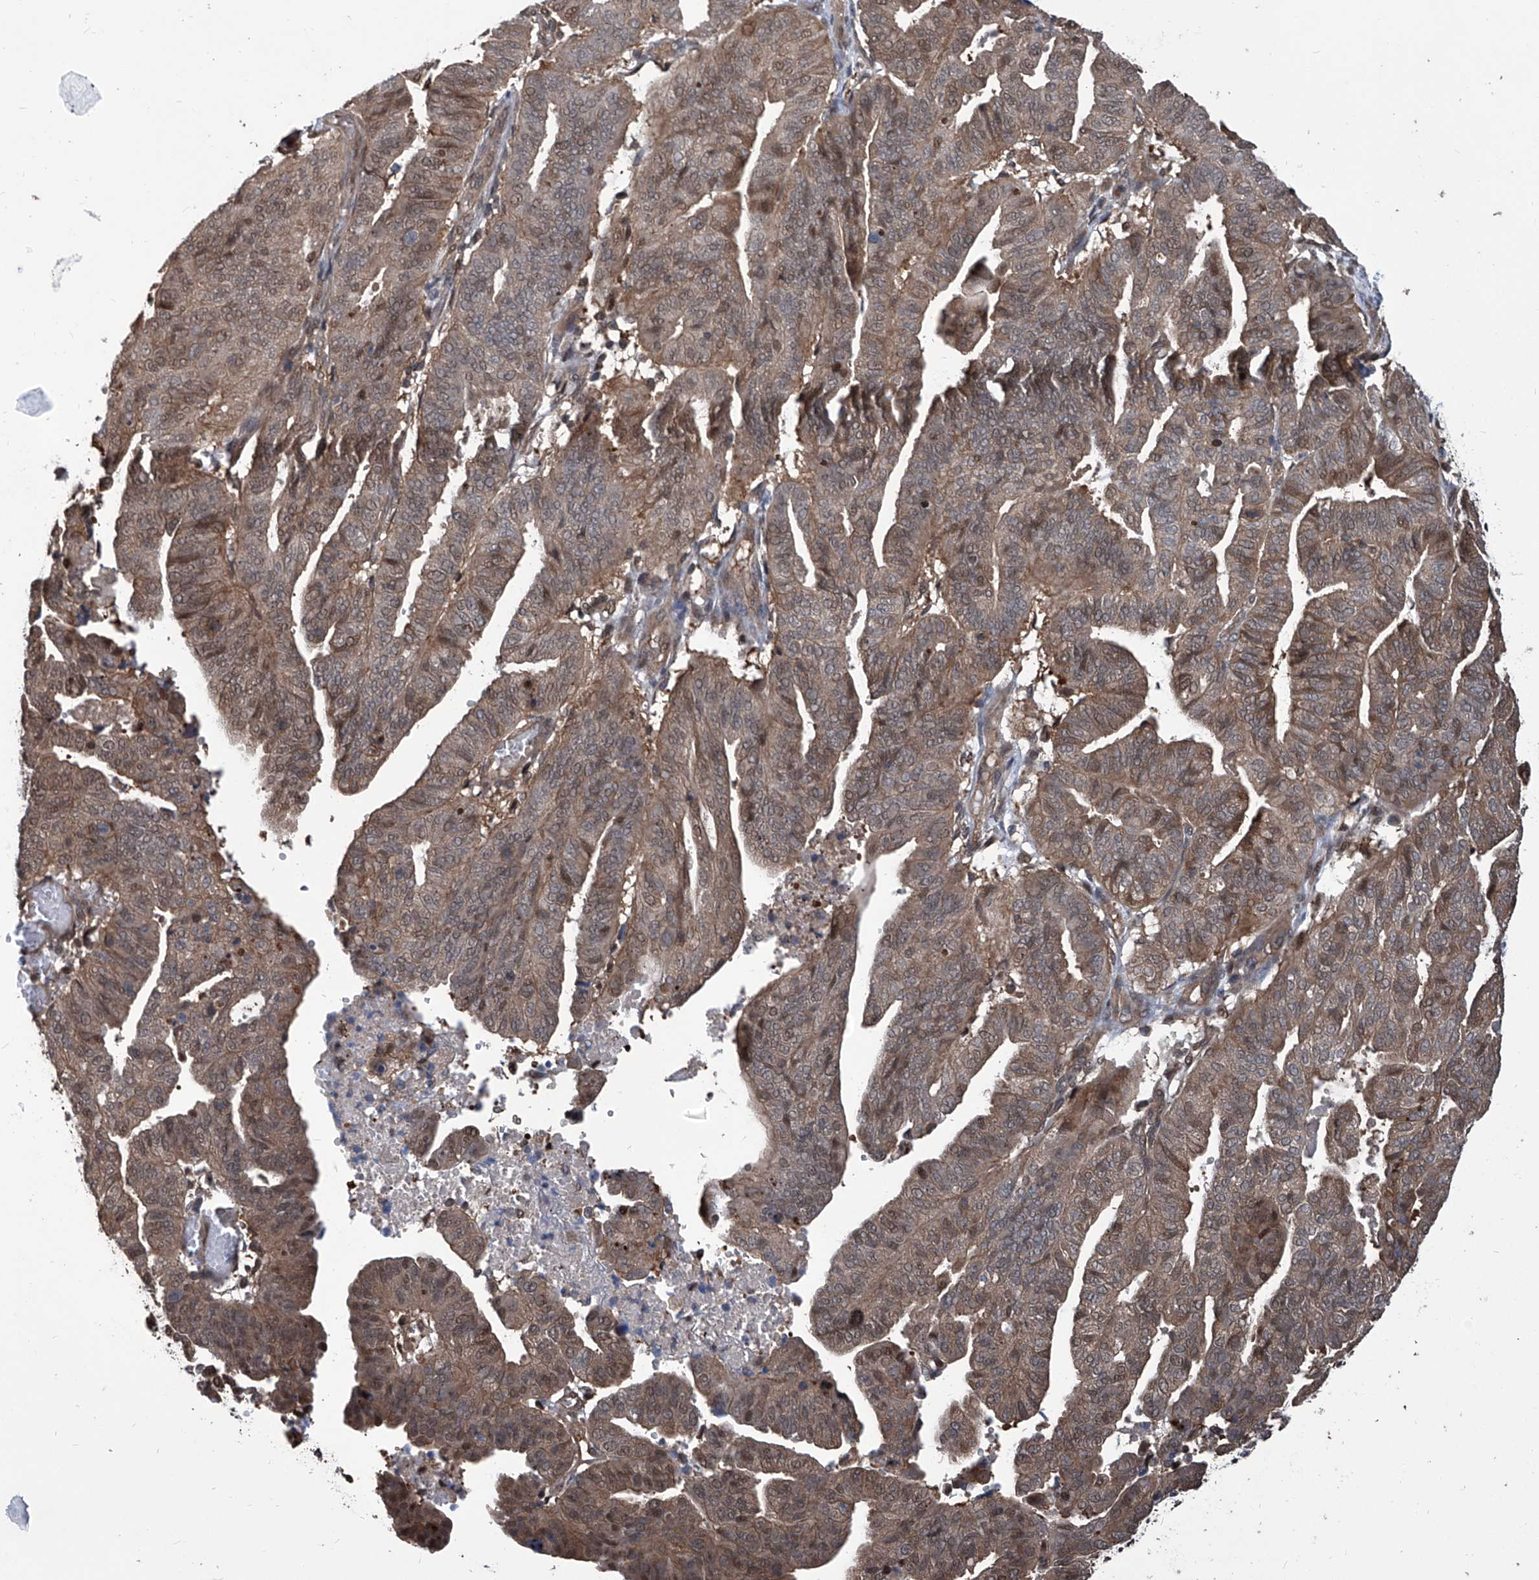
{"staining": {"intensity": "moderate", "quantity": ">75%", "location": "cytoplasmic/membranous,nuclear"}, "tissue": "endometrial cancer", "cell_type": "Tumor cells", "image_type": "cancer", "snomed": [{"axis": "morphology", "description": "Adenocarcinoma, NOS"}, {"axis": "topography", "description": "Uterus"}], "caption": "An image of adenocarcinoma (endometrial) stained for a protein exhibits moderate cytoplasmic/membranous and nuclear brown staining in tumor cells.", "gene": "PSMB1", "patient": {"sex": "female", "age": 77}}